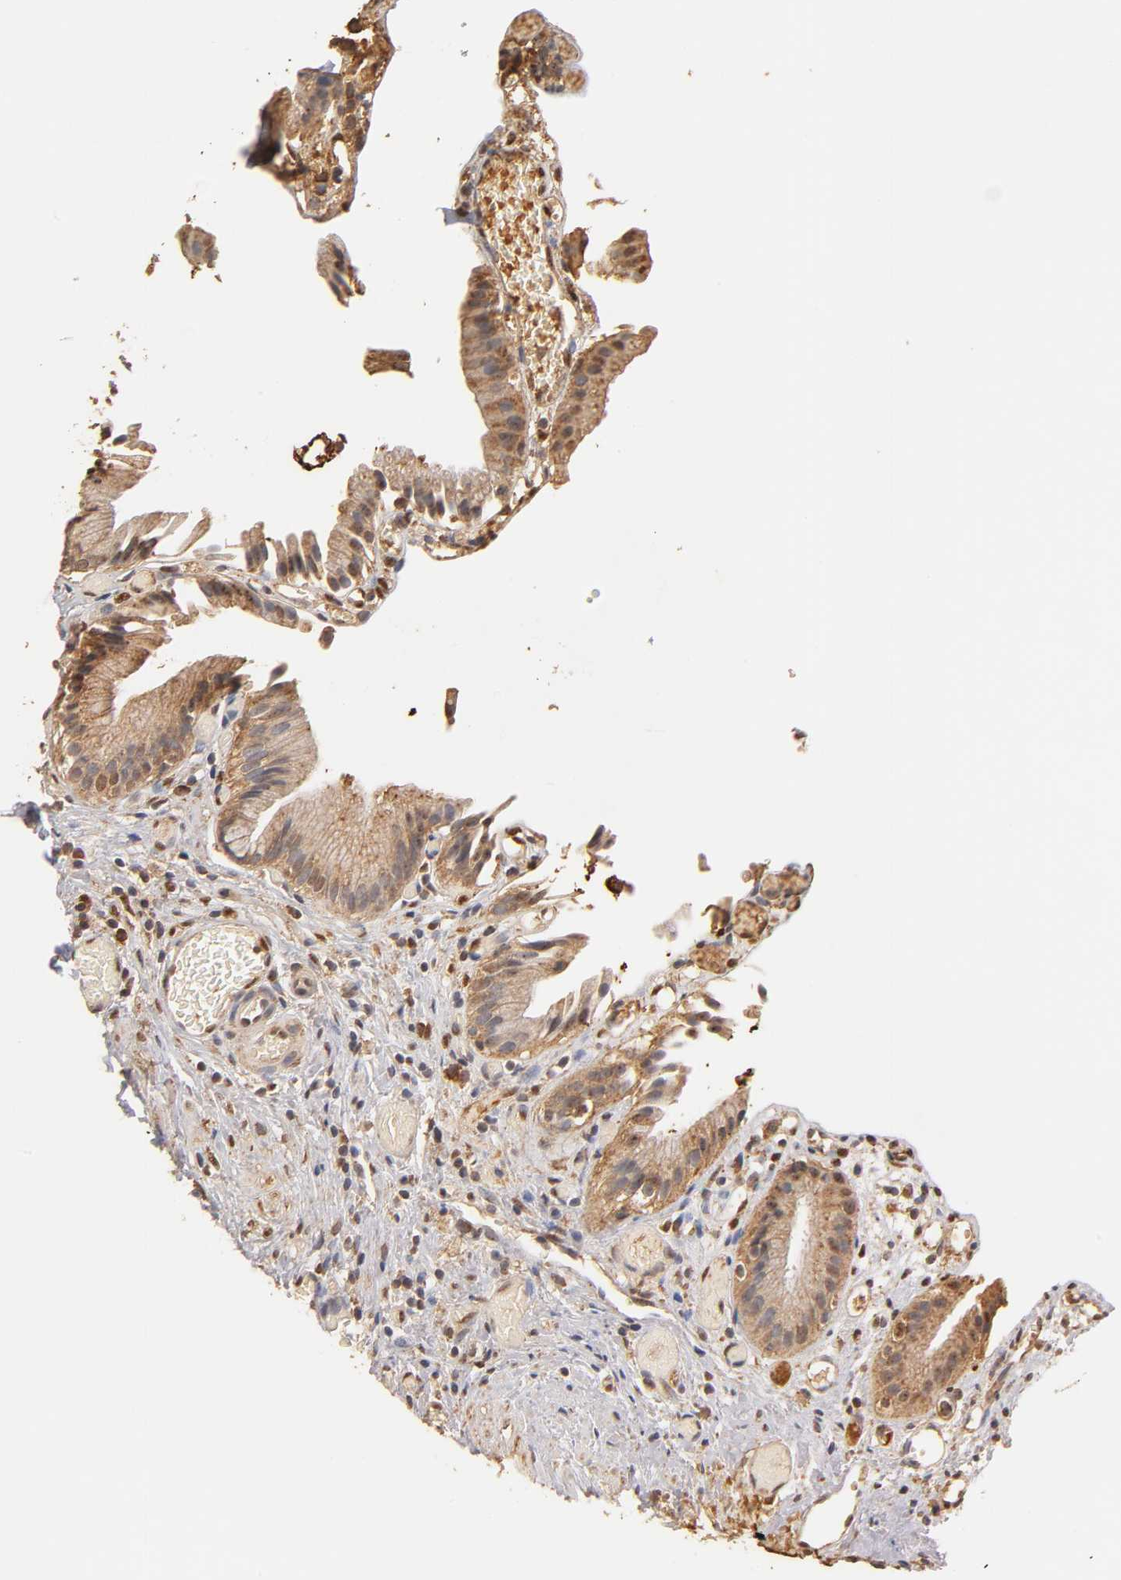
{"staining": {"intensity": "moderate", "quantity": ">75%", "location": "cytoplasmic/membranous"}, "tissue": "gallbladder", "cell_type": "Glandular cells", "image_type": "normal", "snomed": [{"axis": "morphology", "description": "Normal tissue, NOS"}, {"axis": "topography", "description": "Gallbladder"}], "caption": "This histopathology image displays IHC staining of unremarkable gallbladder, with medium moderate cytoplasmic/membranous positivity in approximately >75% of glandular cells.", "gene": "PKN1", "patient": {"sex": "male", "age": 65}}